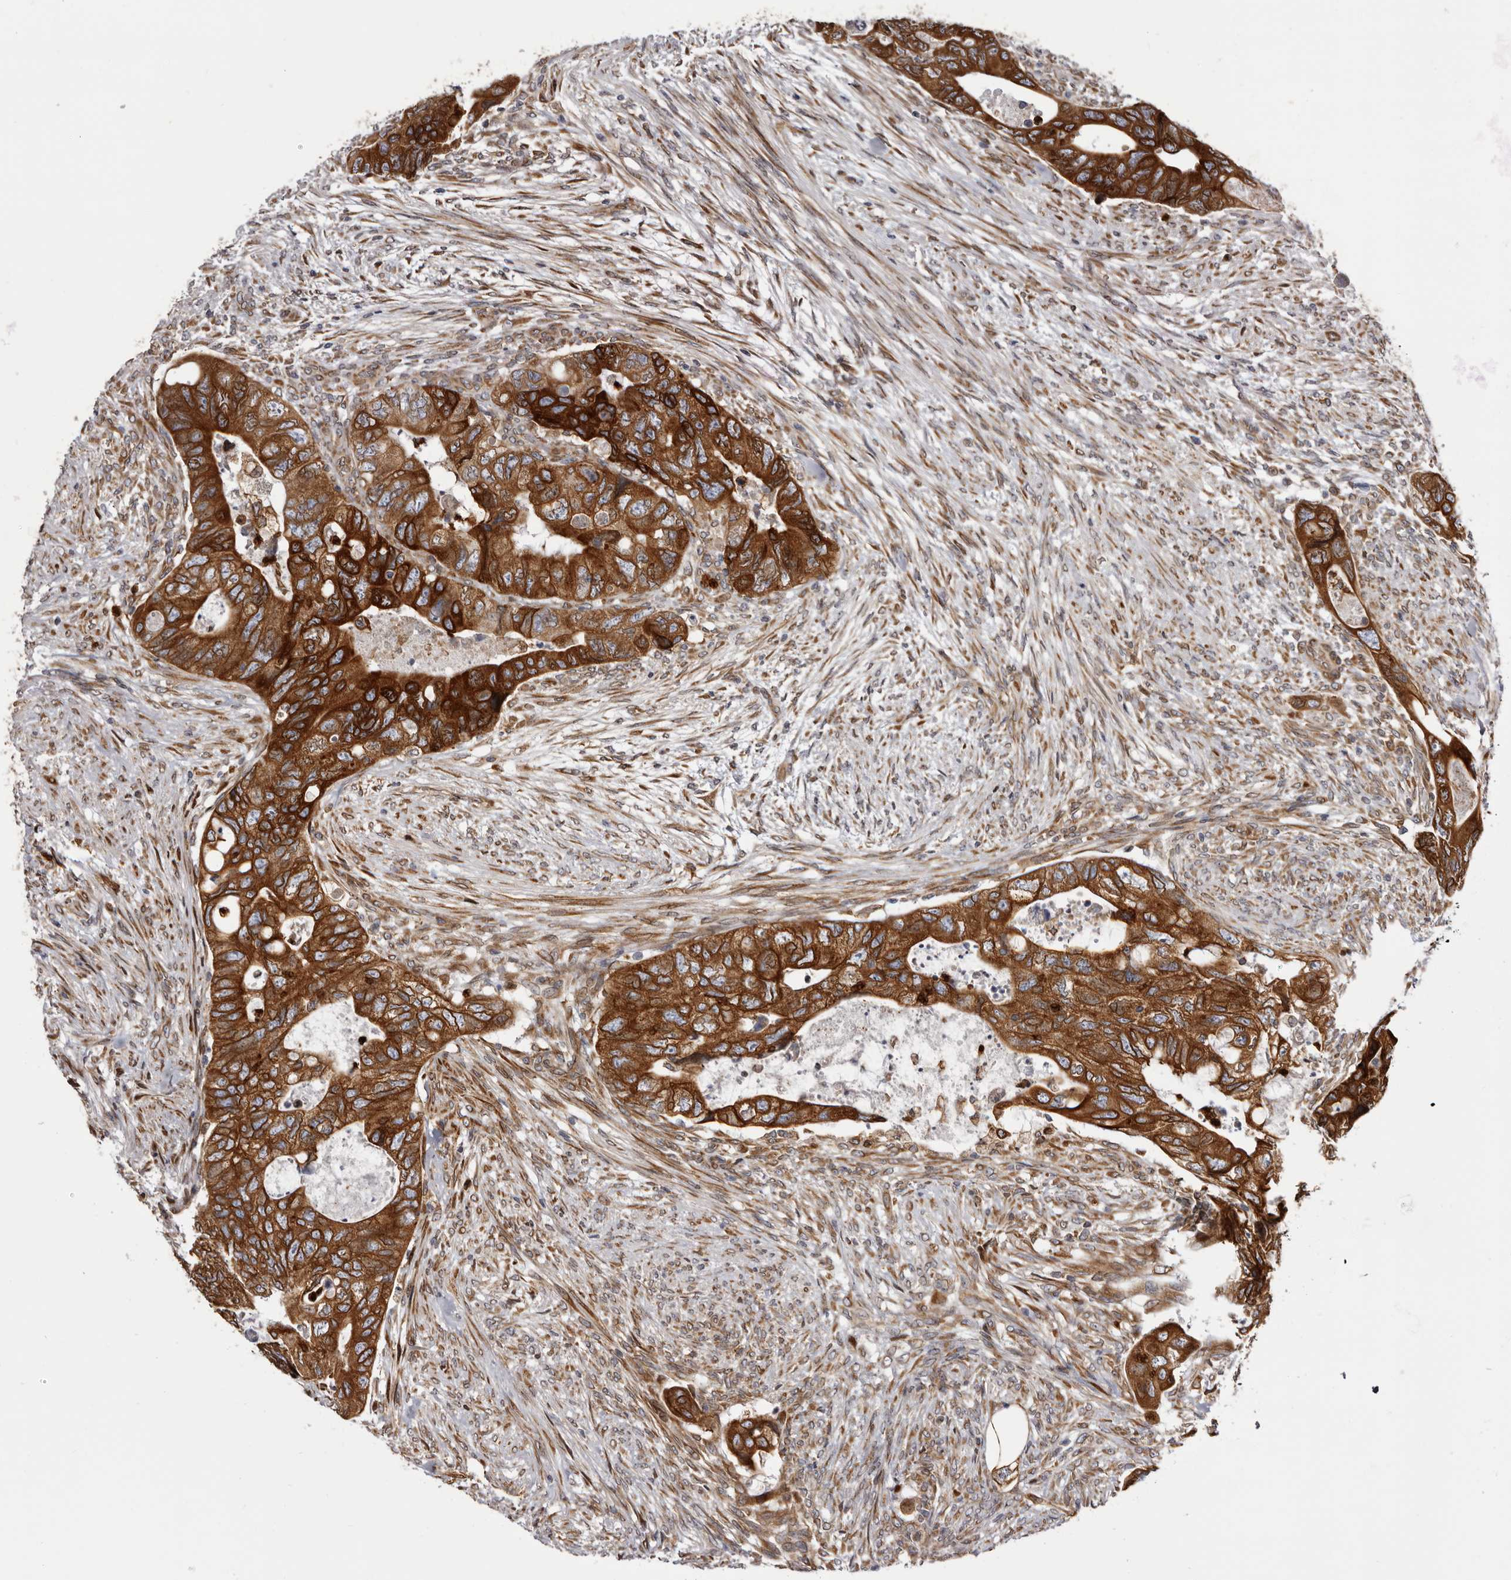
{"staining": {"intensity": "strong", "quantity": ">75%", "location": "cytoplasmic/membranous"}, "tissue": "colorectal cancer", "cell_type": "Tumor cells", "image_type": "cancer", "snomed": [{"axis": "morphology", "description": "Adenocarcinoma, NOS"}, {"axis": "topography", "description": "Rectum"}], "caption": "Immunohistochemistry (IHC) photomicrograph of adenocarcinoma (colorectal) stained for a protein (brown), which exhibits high levels of strong cytoplasmic/membranous staining in about >75% of tumor cells.", "gene": "C4orf3", "patient": {"sex": "male", "age": 63}}